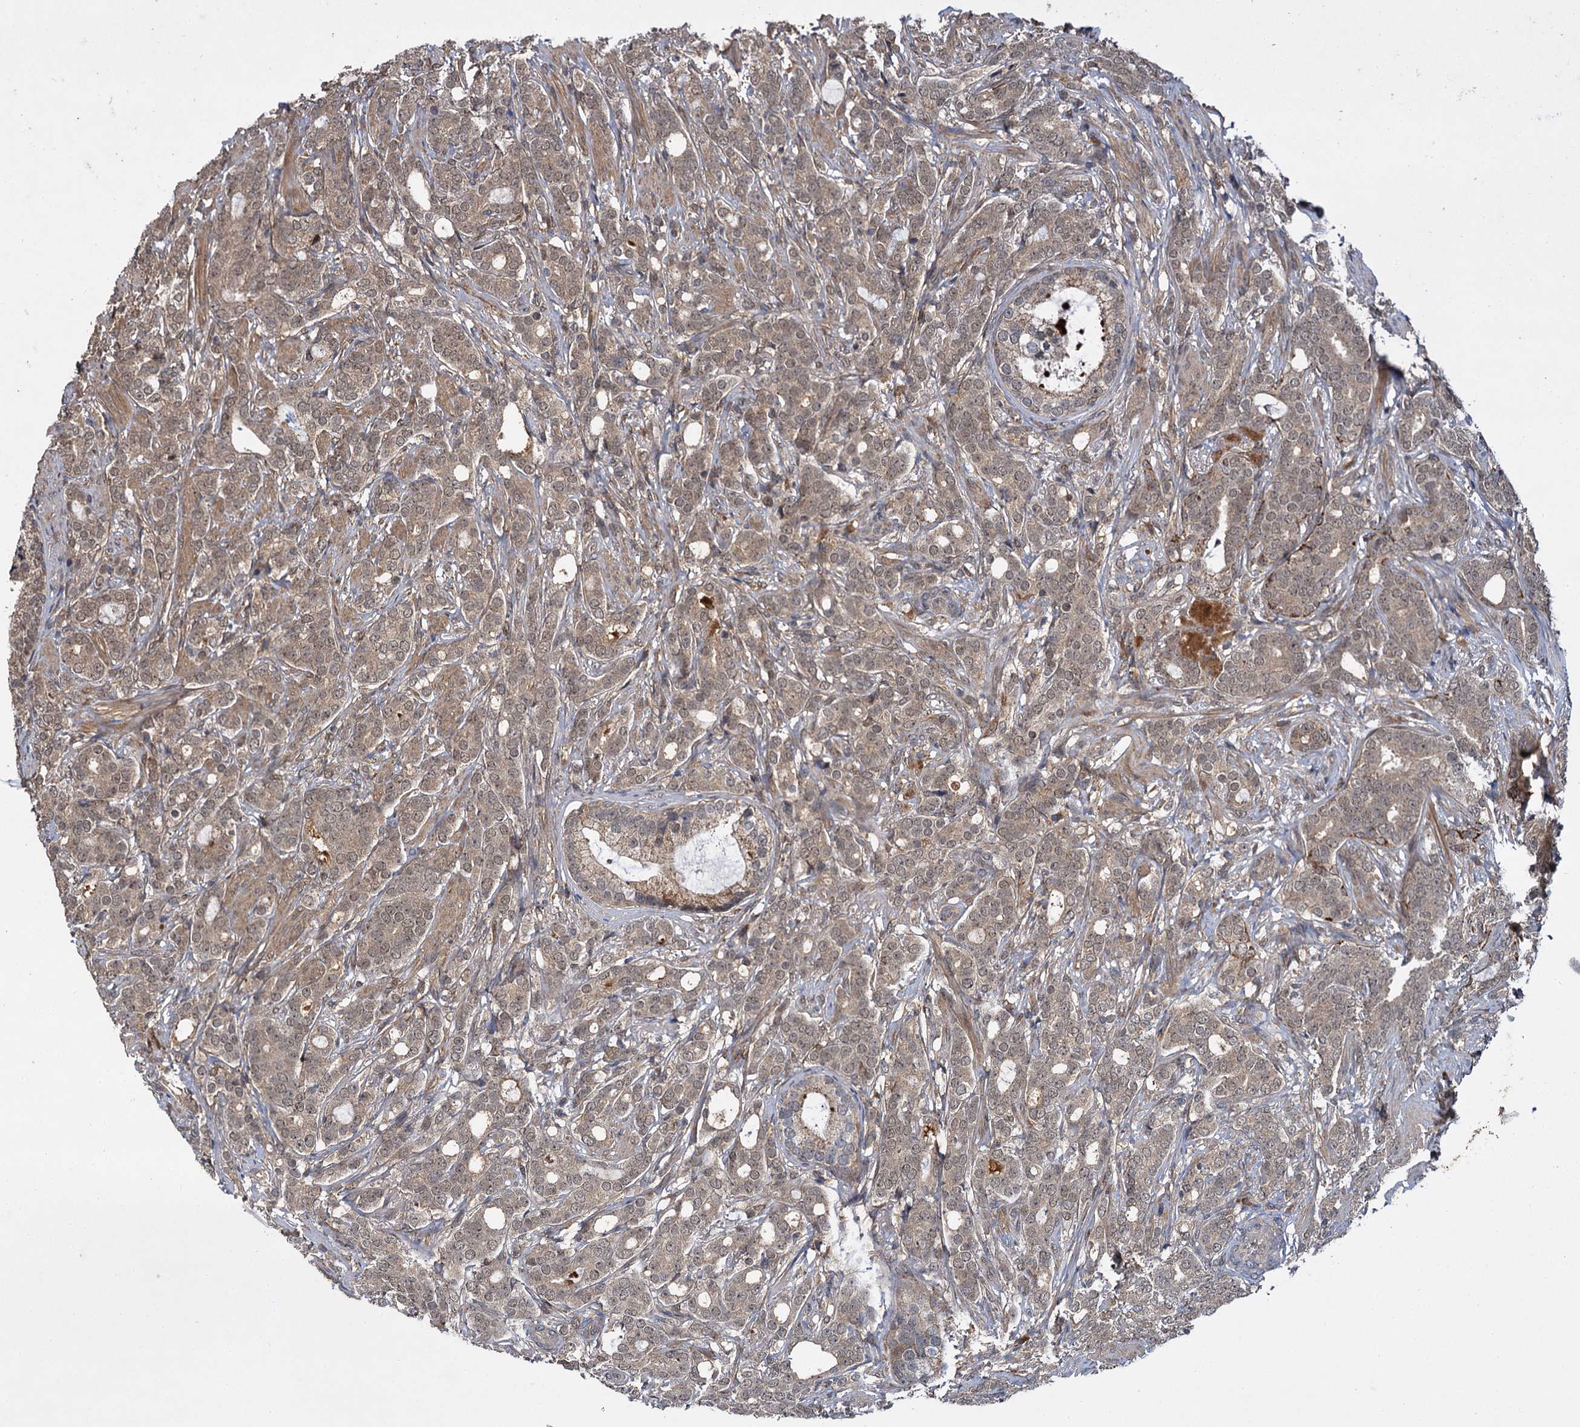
{"staining": {"intensity": "weak", "quantity": ">75%", "location": "cytoplasmic/membranous"}, "tissue": "prostate cancer", "cell_type": "Tumor cells", "image_type": "cancer", "snomed": [{"axis": "morphology", "description": "Adenocarcinoma, Low grade"}, {"axis": "topography", "description": "Prostate"}], "caption": "Adenocarcinoma (low-grade) (prostate) tissue shows weak cytoplasmic/membranous expression in approximately >75% of tumor cells, visualized by immunohistochemistry. (DAB IHC, brown staining for protein, blue staining for nuclei).", "gene": "MBD6", "patient": {"sex": "male", "age": 71}}